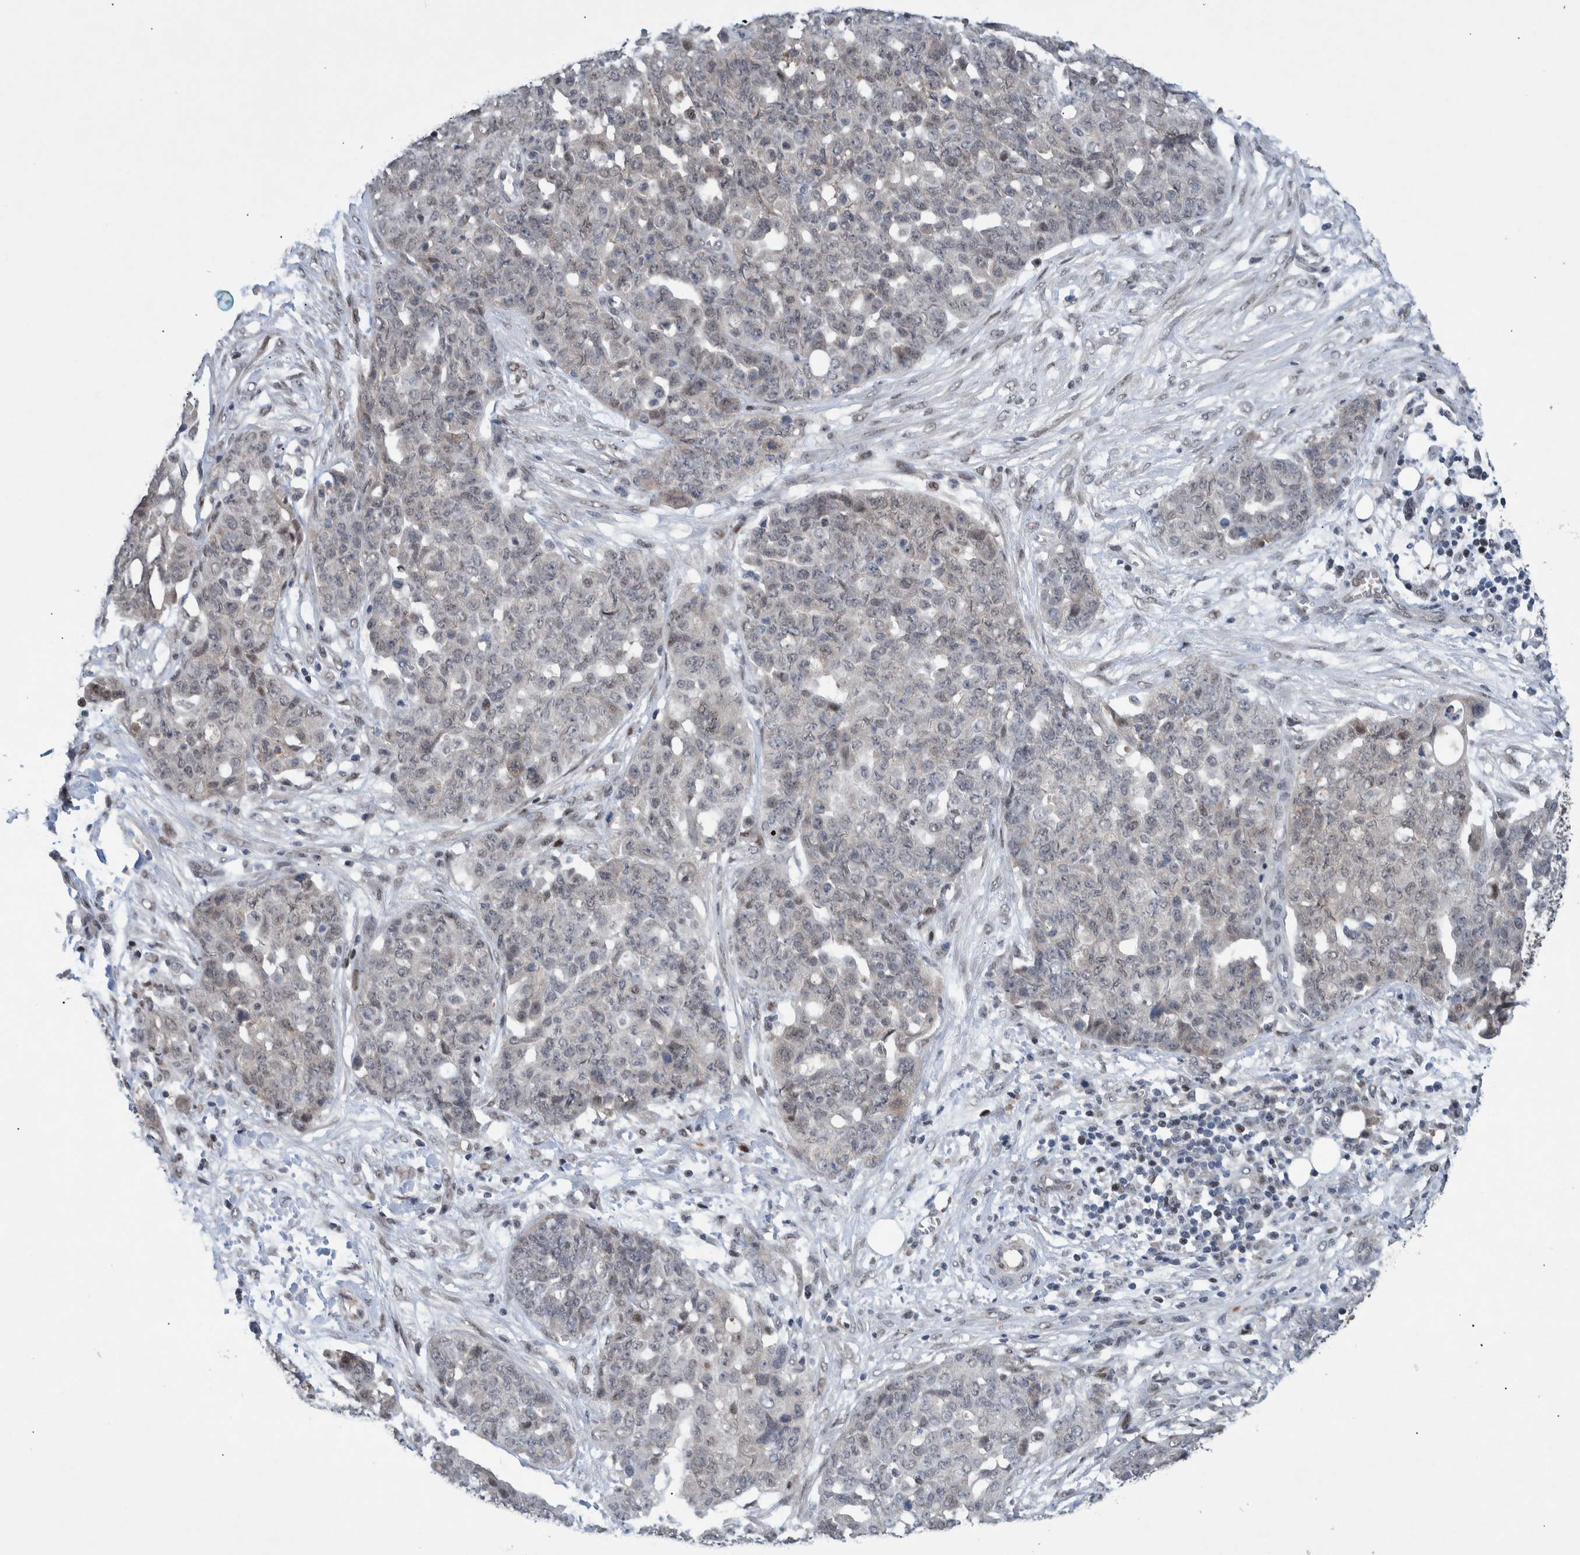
{"staining": {"intensity": "weak", "quantity": "<25%", "location": "nuclear"}, "tissue": "ovarian cancer", "cell_type": "Tumor cells", "image_type": "cancer", "snomed": [{"axis": "morphology", "description": "Cystadenocarcinoma, serous, NOS"}, {"axis": "topography", "description": "Soft tissue"}, {"axis": "topography", "description": "Ovary"}], "caption": "A photomicrograph of ovarian cancer (serous cystadenocarcinoma) stained for a protein exhibits no brown staining in tumor cells.", "gene": "ESRP1", "patient": {"sex": "female", "age": 57}}